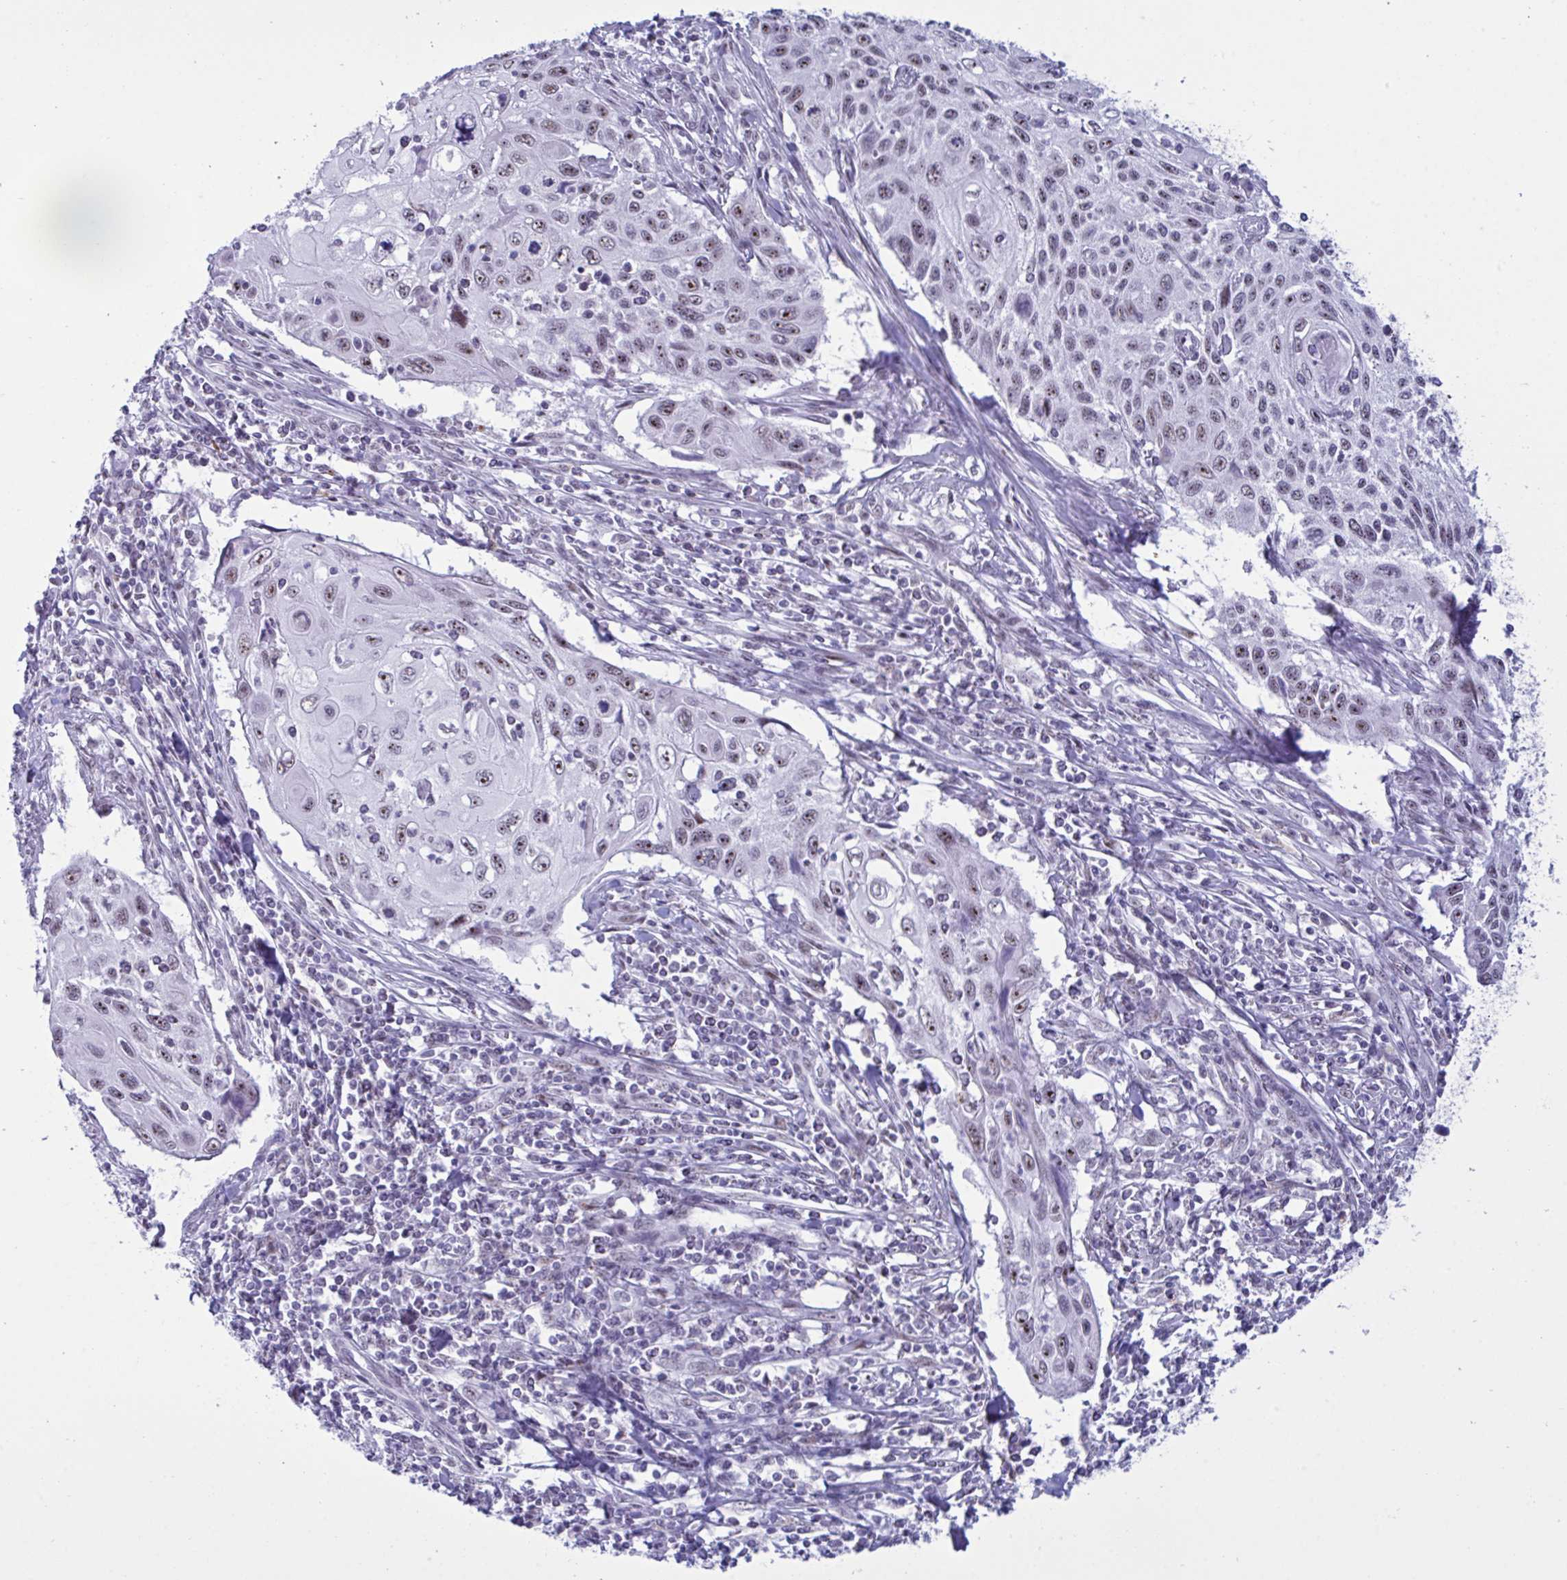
{"staining": {"intensity": "weak", "quantity": ">75%", "location": "nuclear"}, "tissue": "cervical cancer", "cell_type": "Tumor cells", "image_type": "cancer", "snomed": [{"axis": "morphology", "description": "Squamous cell carcinoma, NOS"}, {"axis": "topography", "description": "Cervix"}], "caption": "Cervical cancer stained for a protein (brown) displays weak nuclear positive positivity in approximately >75% of tumor cells.", "gene": "ELN", "patient": {"sex": "female", "age": 70}}